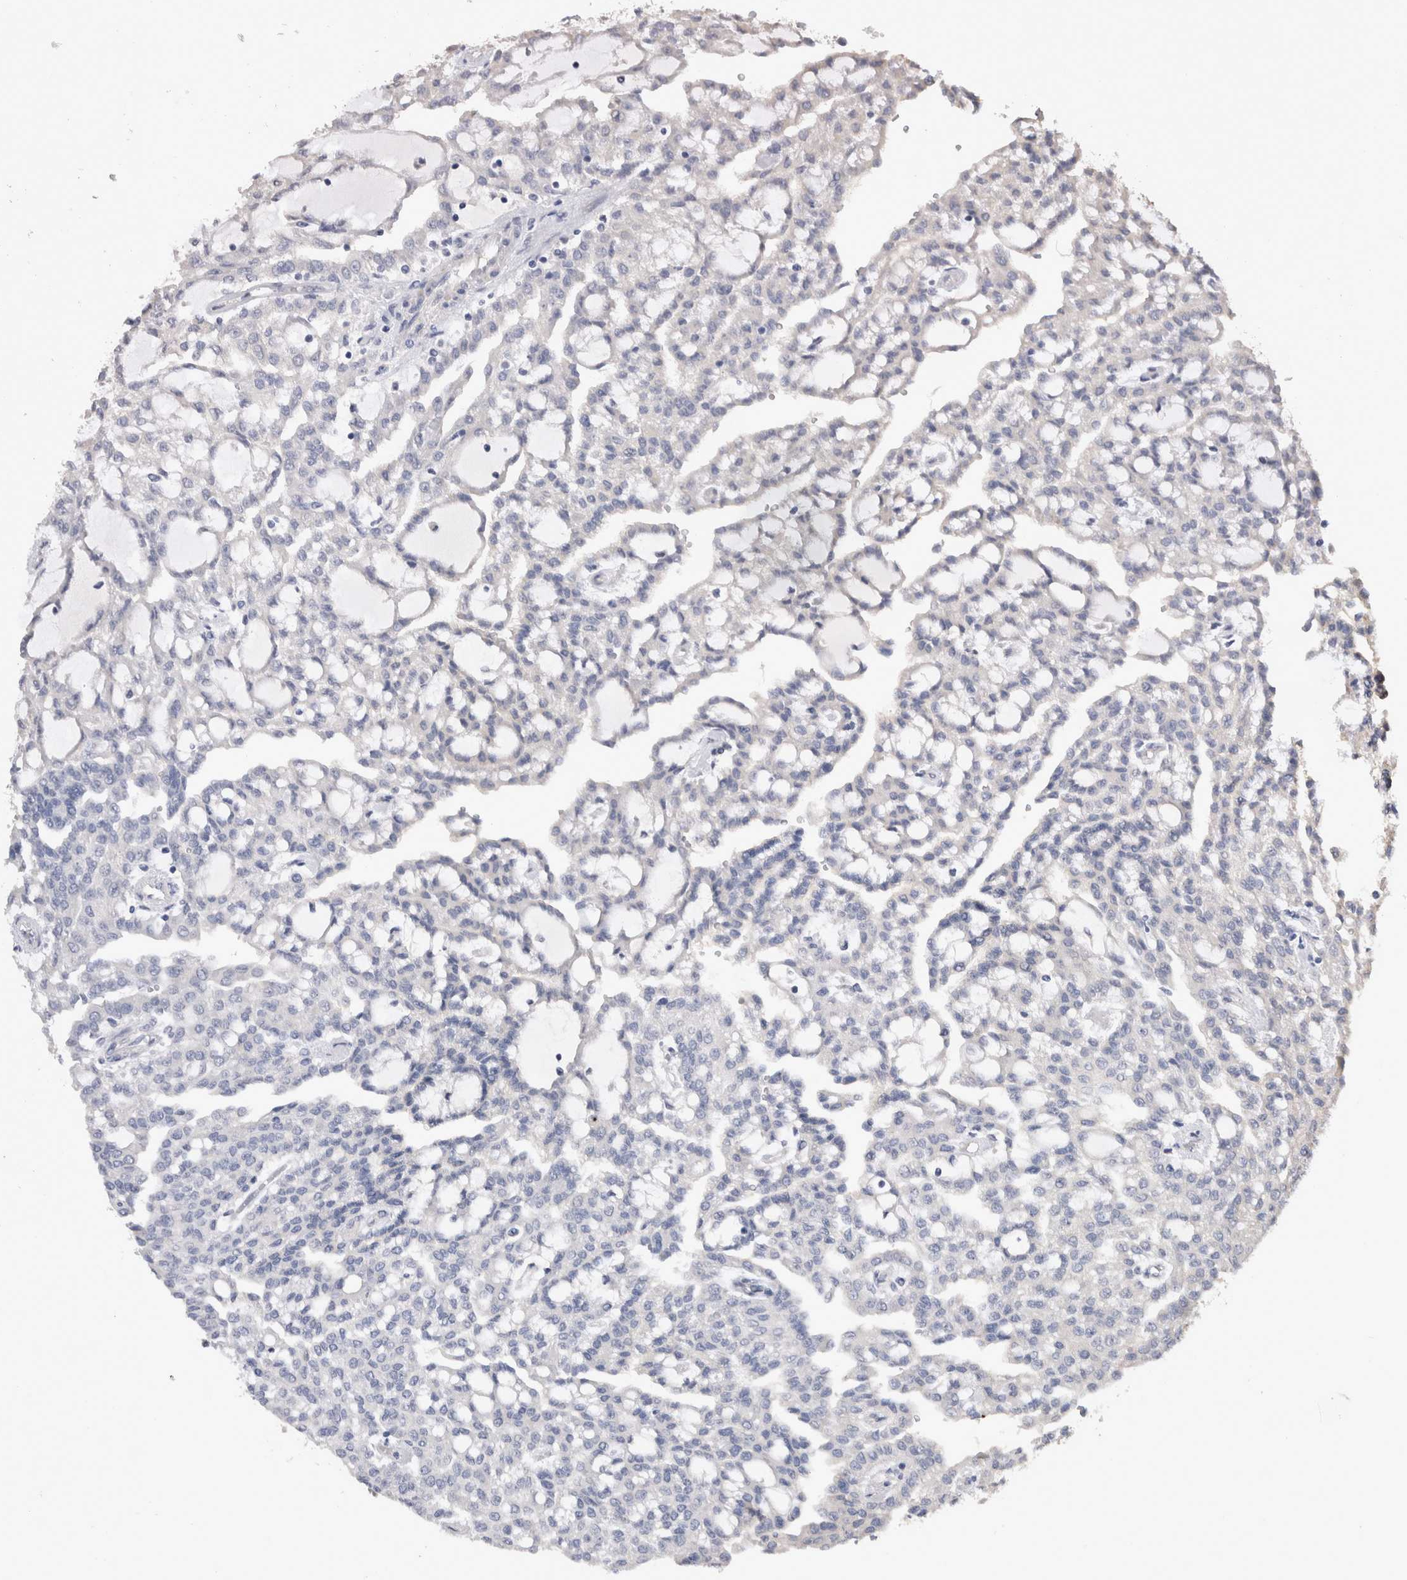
{"staining": {"intensity": "negative", "quantity": "none", "location": "none"}, "tissue": "renal cancer", "cell_type": "Tumor cells", "image_type": "cancer", "snomed": [{"axis": "morphology", "description": "Adenocarcinoma, NOS"}, {"axis": "topography", "description": "Kidney"}], "caption": "Renal cancer was stained to show a protein in brown. There is no significant positivity in tumor cells. Brightfield microscopy of immunohistochemistry stained with DAB (3,3'-diaminobenzidine) (brown) and hematoxylin (blue), captured at high magnification.", "gene": "CRYBG1", "patient": {"sex": "male", "age": 63}}